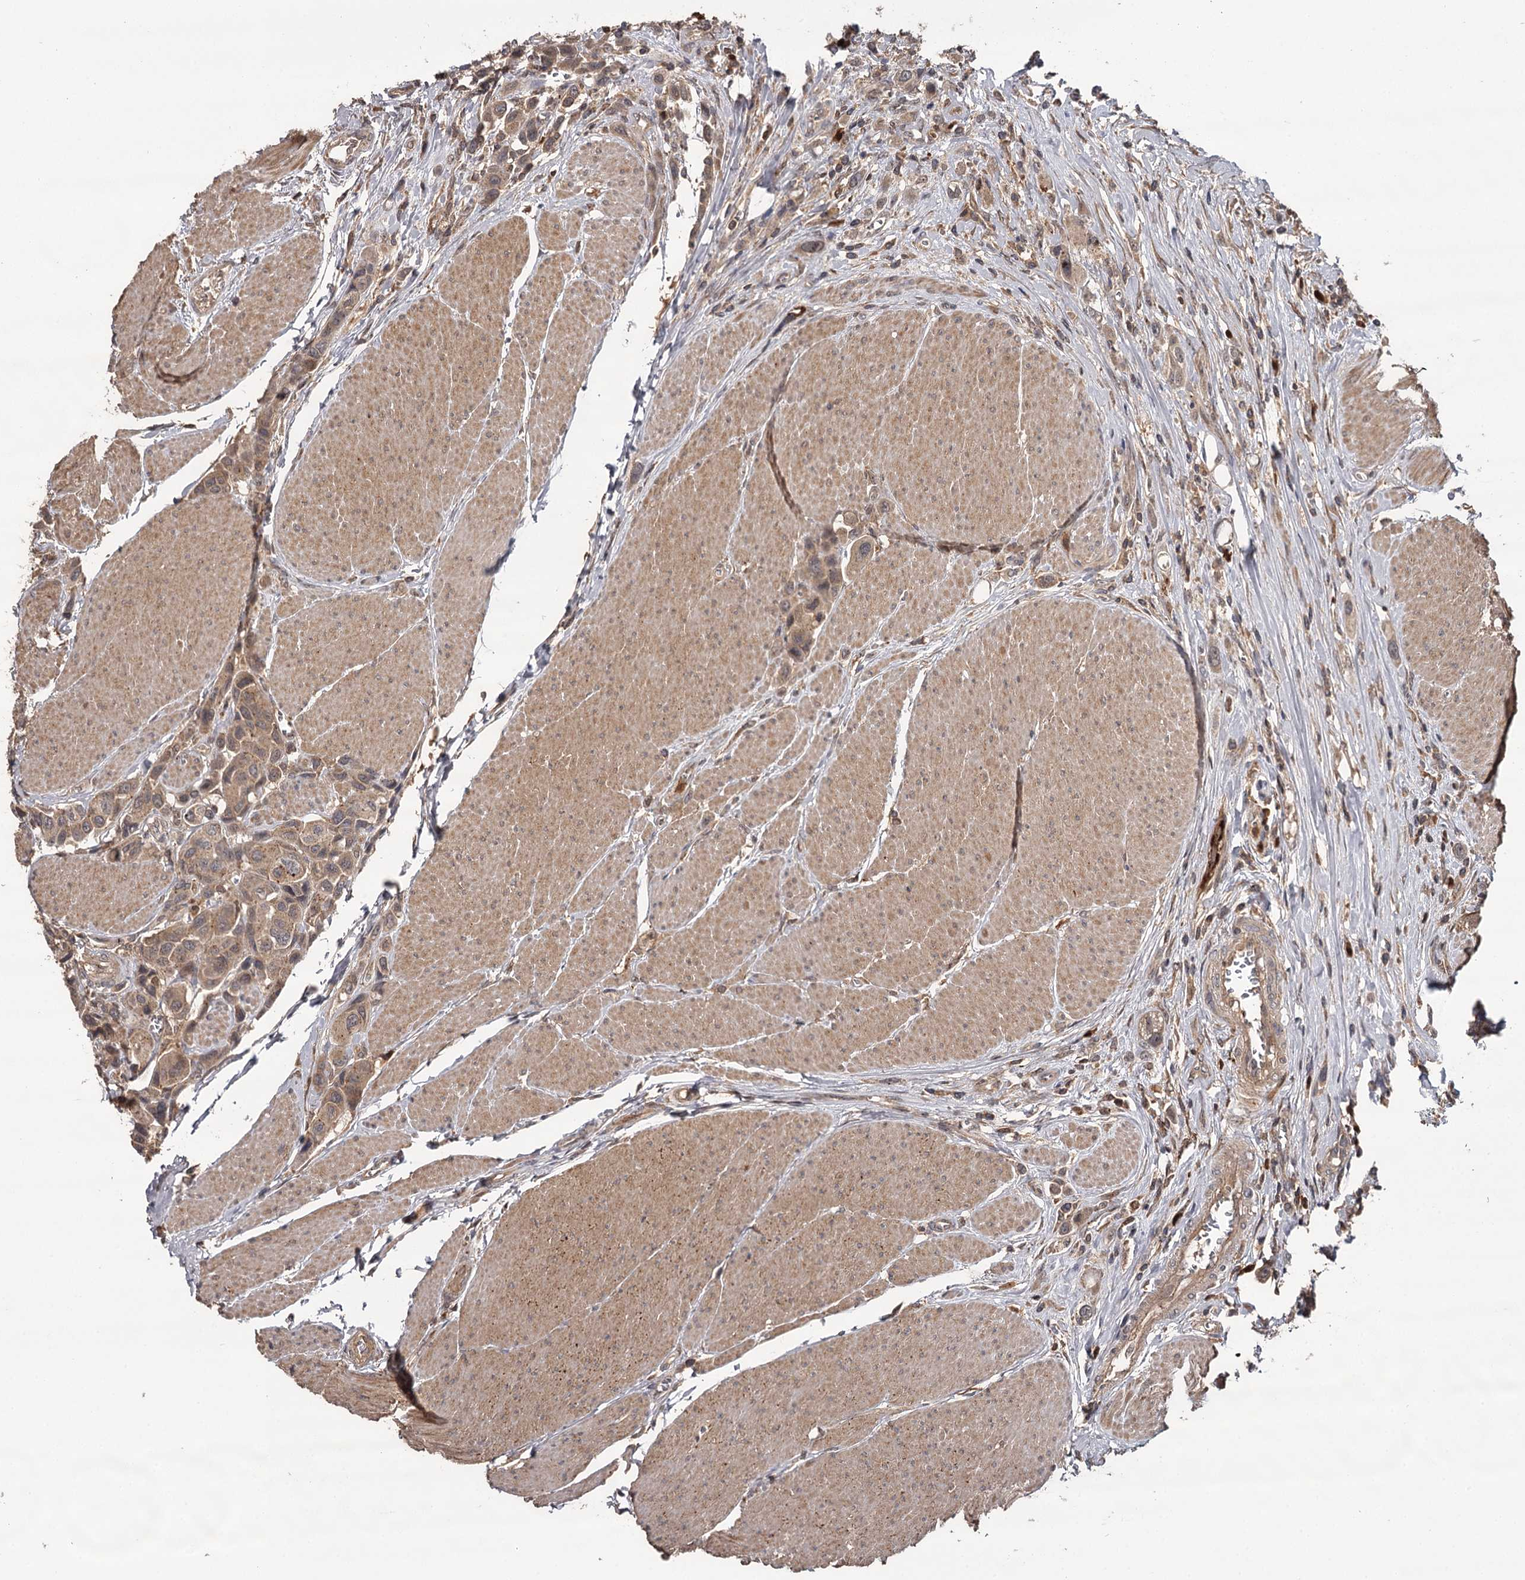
{"staining": {"intensity": "weak", "quantity": ">75%", "location": "cytoplasmic/membranous"}, "tissue": "urothelial cancer", "cell_type": "Tumor cells", "image_type": "cancer", "snomed": [{"axis": "morphology", "description": "Urothelial carcinoma, High grade"}, {"axis": "topography", "description": "Urinary bladder"}], "caption": "DAB immunohistochemical staining of human urothelial cancer reveals weak cytoplasmic/membranous protein positivity in approximately >75% of tumor cells.", "gene": "TTC12", "patient": {"sex": "male", "age": 50}}